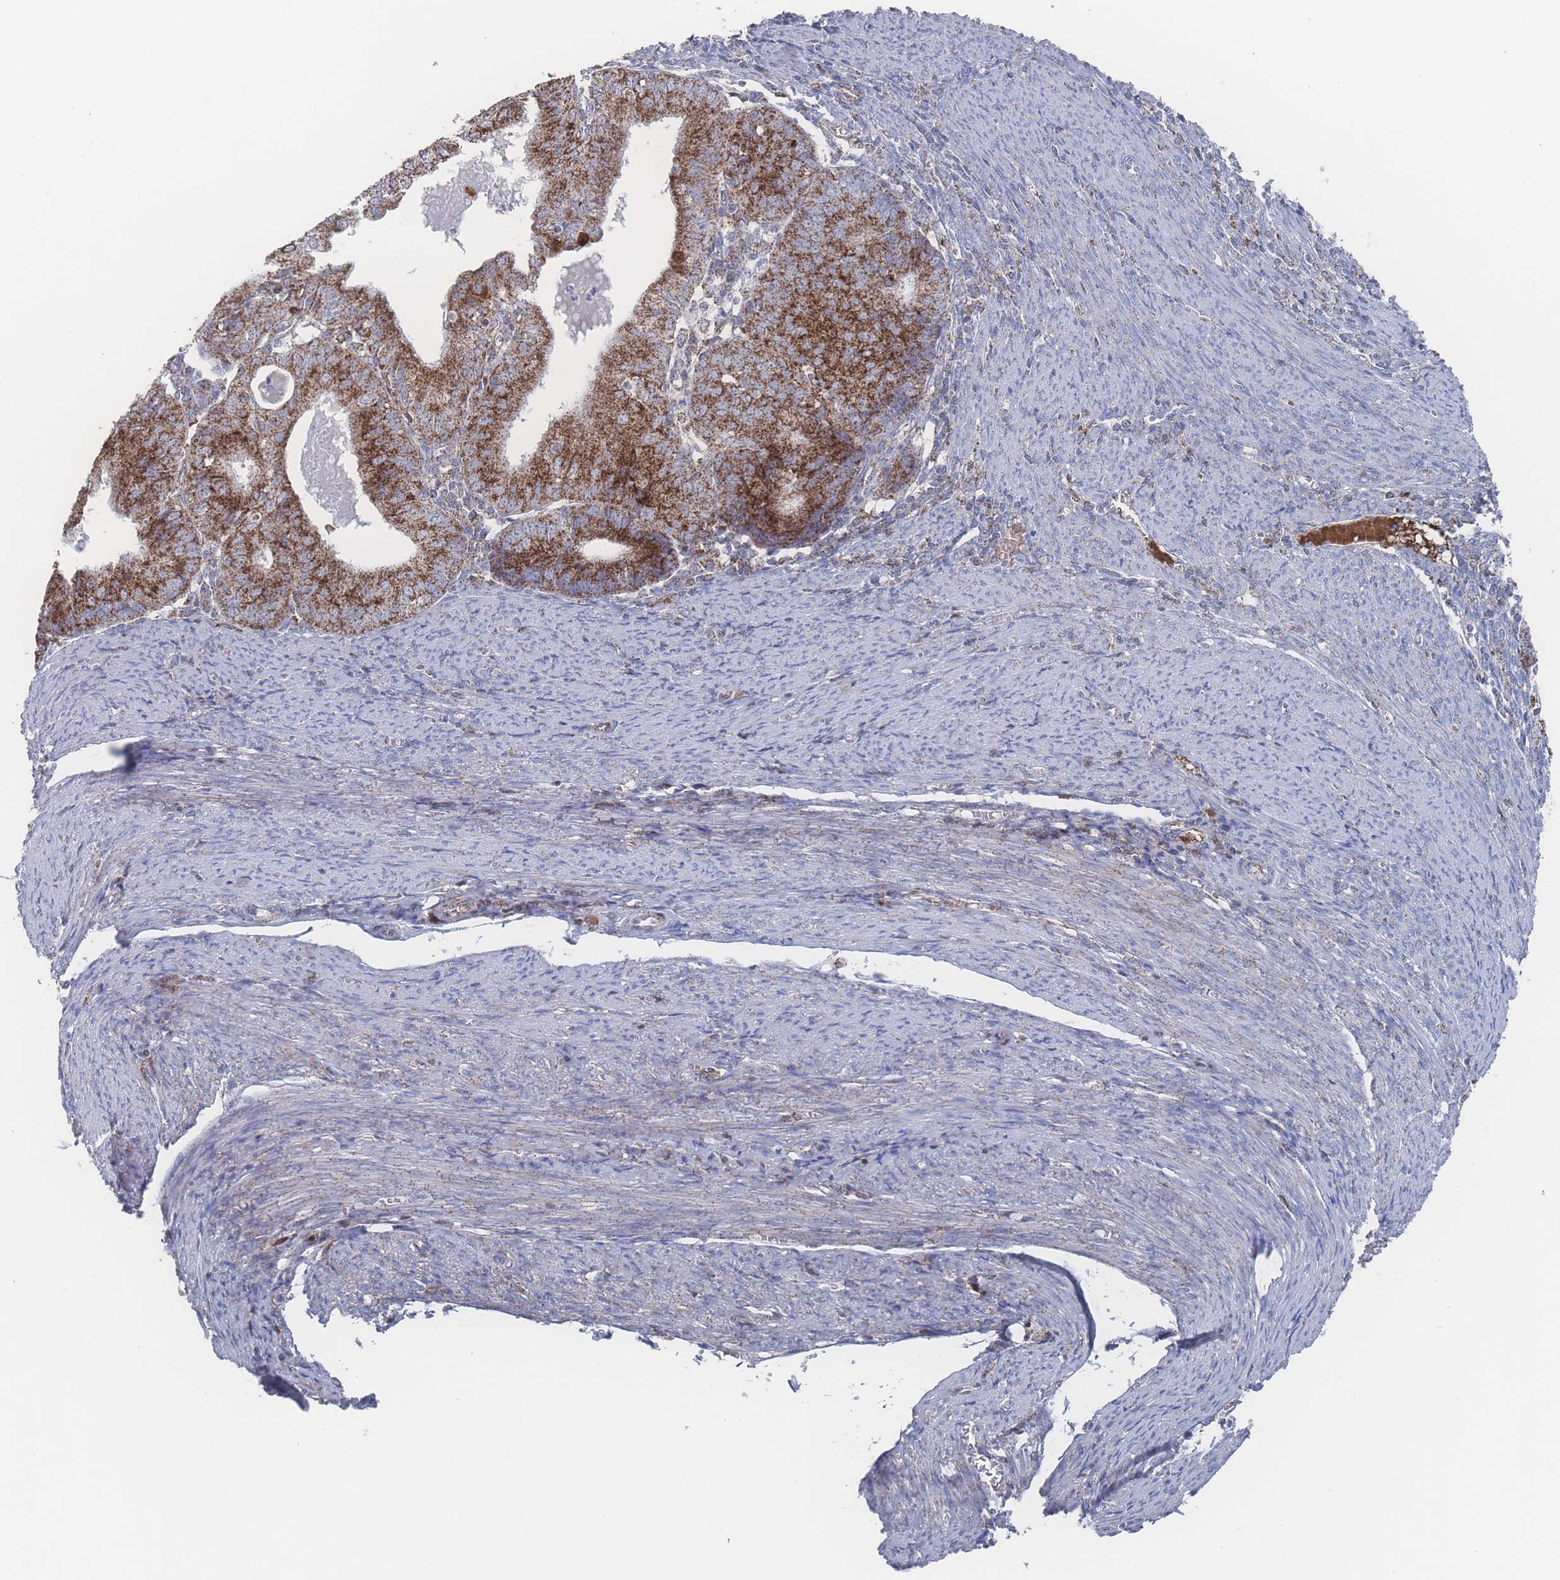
{"staining": {"intensity": "strong", "quantity": ">75%", "location": "cytoplasmic/membranous"}, "tissue": "endometrial cancer", "cell_type": "Tumor cells", "image_type": "cancer", "snomed": [{"axis": "morphology", "description": "Adenocarcinoma, NOS"}, {"axis": "topography", "description": "Endometrium"}], "caption": "There is high levels of strong cytoplasmic/membranous positivity in tumor cells of endometrial adenocarcinoma, as demonstrated by immunohistochemical staining (brown color).", "gene": "PEX14", "patient": {"sex": "female", "age": 57}}